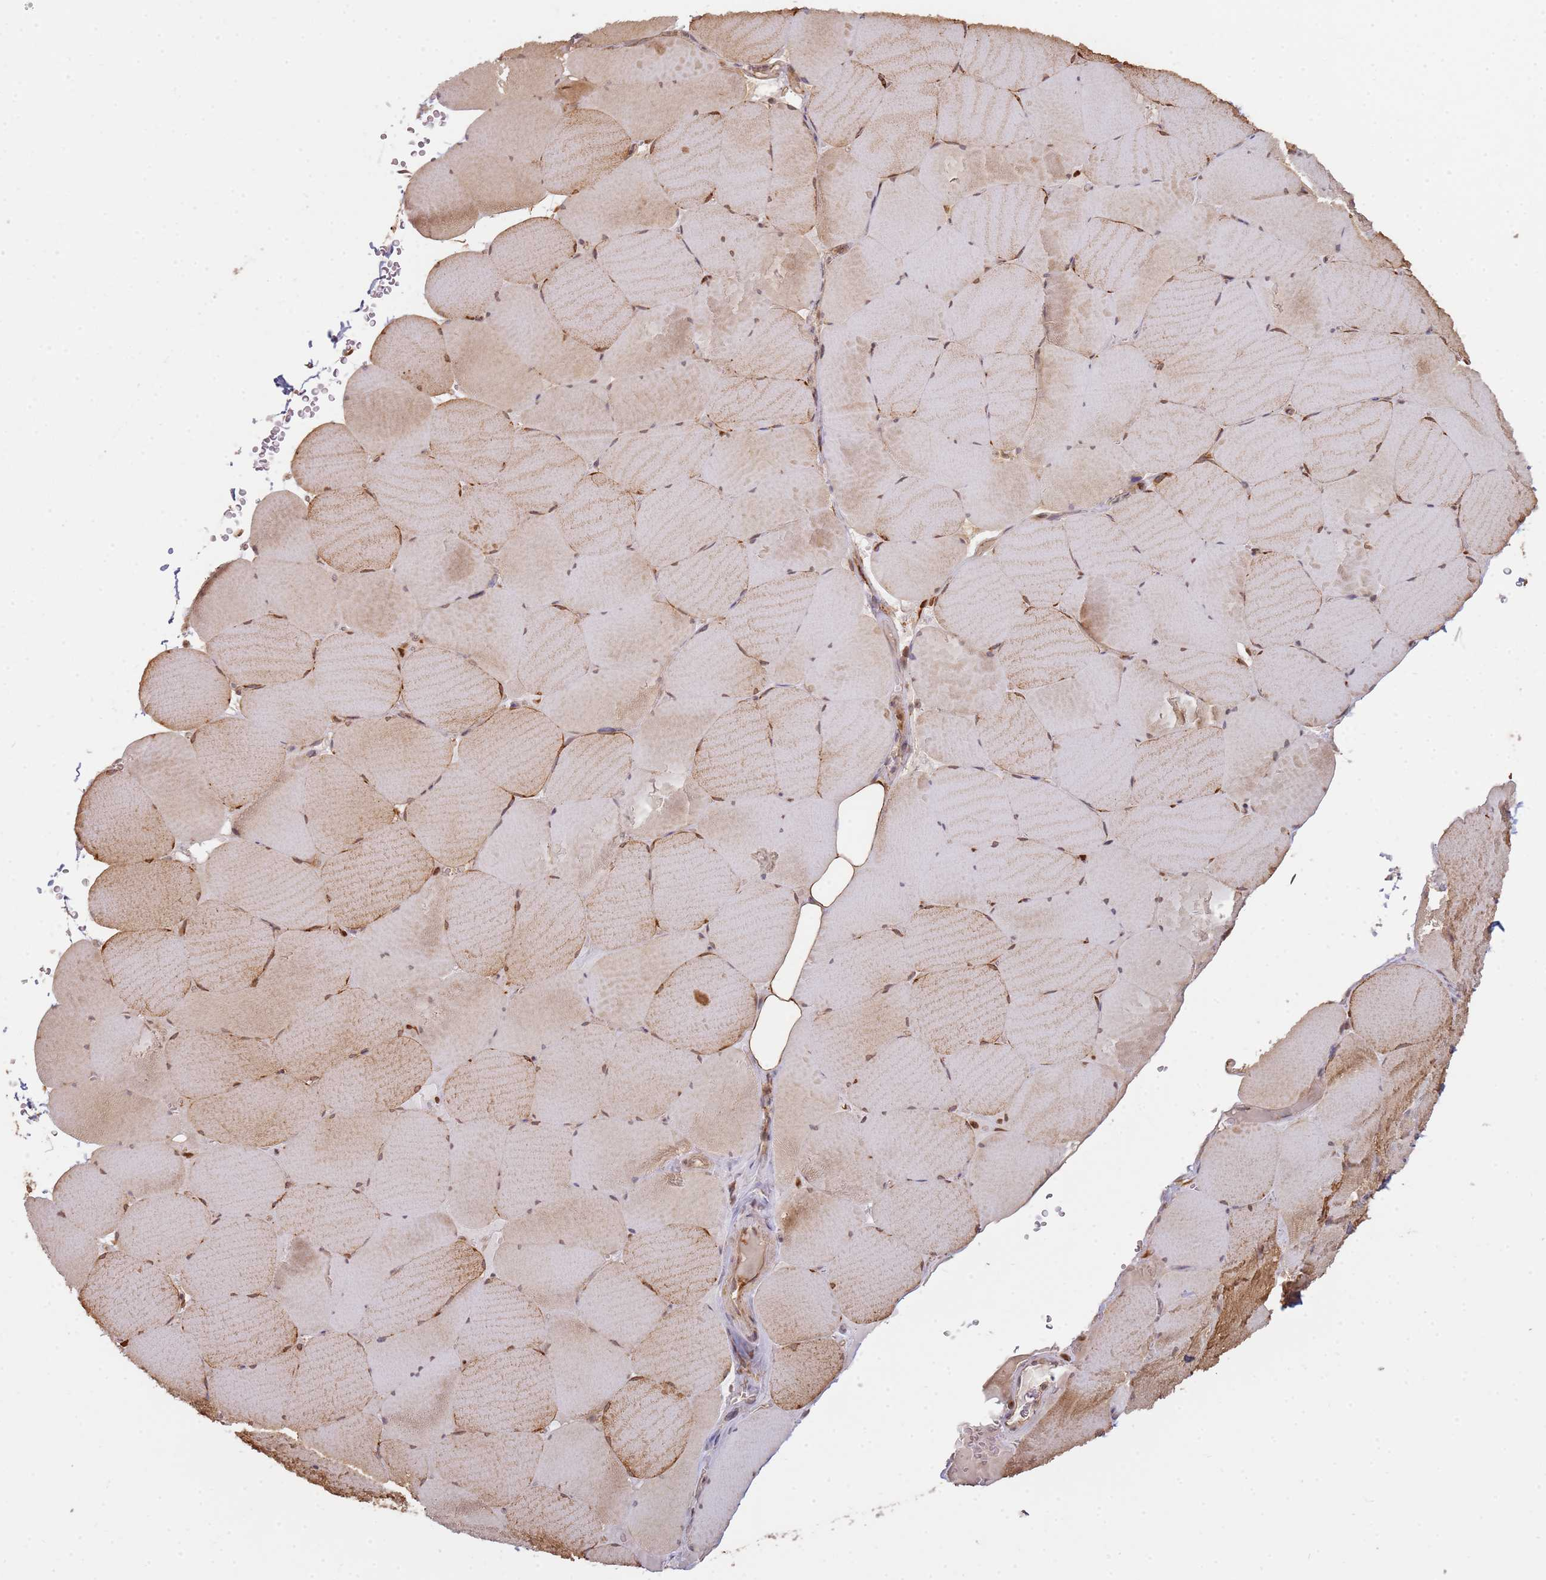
{"staining": {"intensity": "moderate", "quantity": ">75%", "location": "cytoplasmic/membranous"}, "tissue": "skeletal muscle", "cell_type": "Myocytes", "image_type": "normal", "snomed": [{"axis": "morphology", "description": "Normal tissue, NOS"}, {"axis": "topography", "description": "Skeletal muscle"}, {"axis": "topography", "description": "Head-Neck"}], "caption": "This is an image of IHC staining of unremarkable skeletal muscle, which shows moderate staining in the cytoplasmic/membranous of myocytes.", "gene": "MPEG1", "patient": {"sex": "male", "age": 66}}